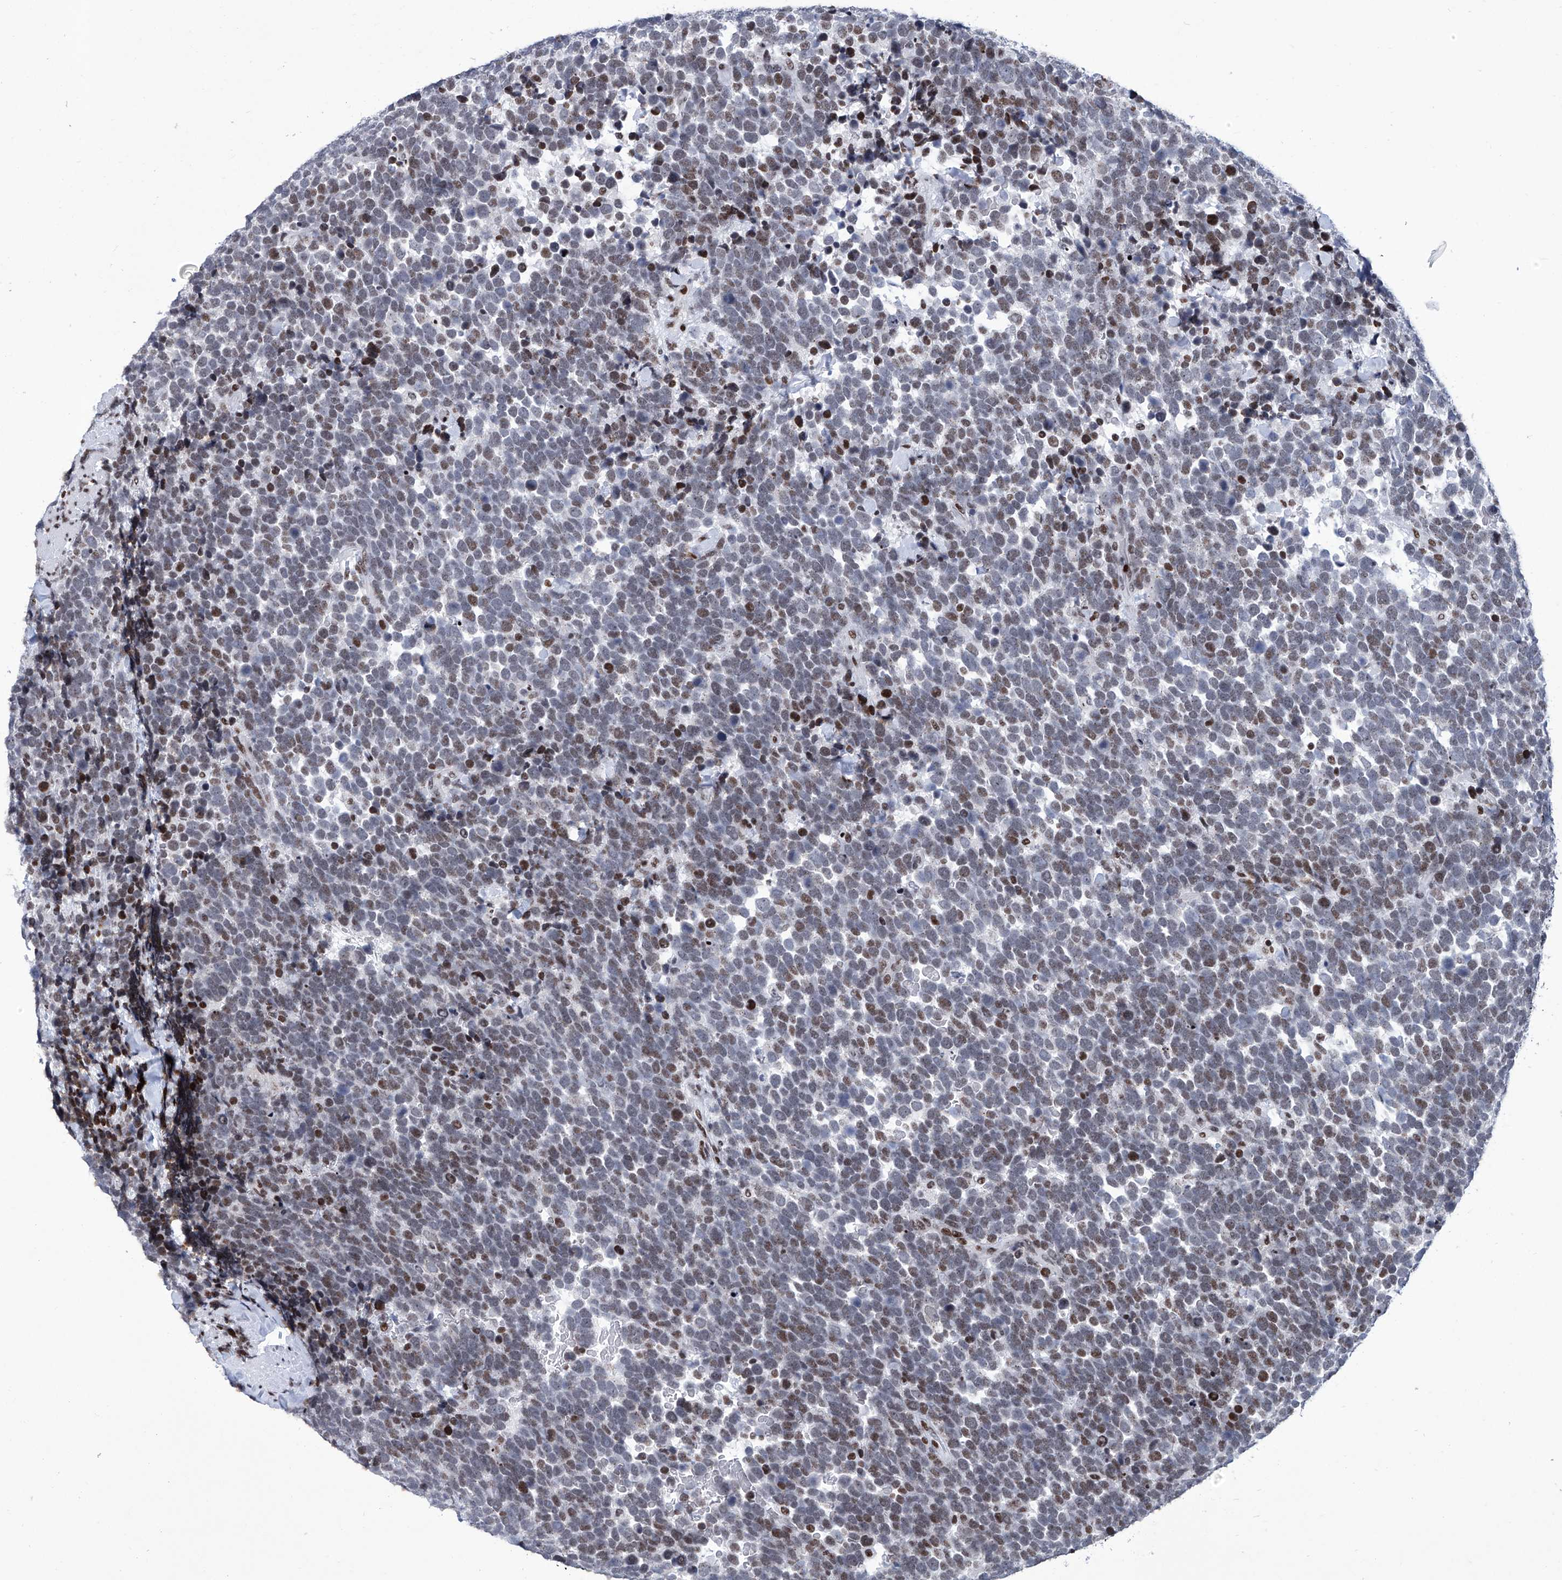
{"staining": {"intensity": "moderate", "quantity": "25%-75%", "location": "nuclear"}, "tissue": "urothelial cancer", "cell_type": "Tumor cells", "image_type": "cancer", "snomed": [{"axis": "morphology", "description": "Urothelial carcinoma, High grade"}, {"axis": "topography", "description": "Urinary bladder"}], "caption": "A medium amount of moderate nuclear positivity is seen in approximately 25%-75% of tumor cells in urothelial carcinoma (high-grade) tissue.", "gene": "HEY2", "patient": {"sex": "female", "age": 82}}